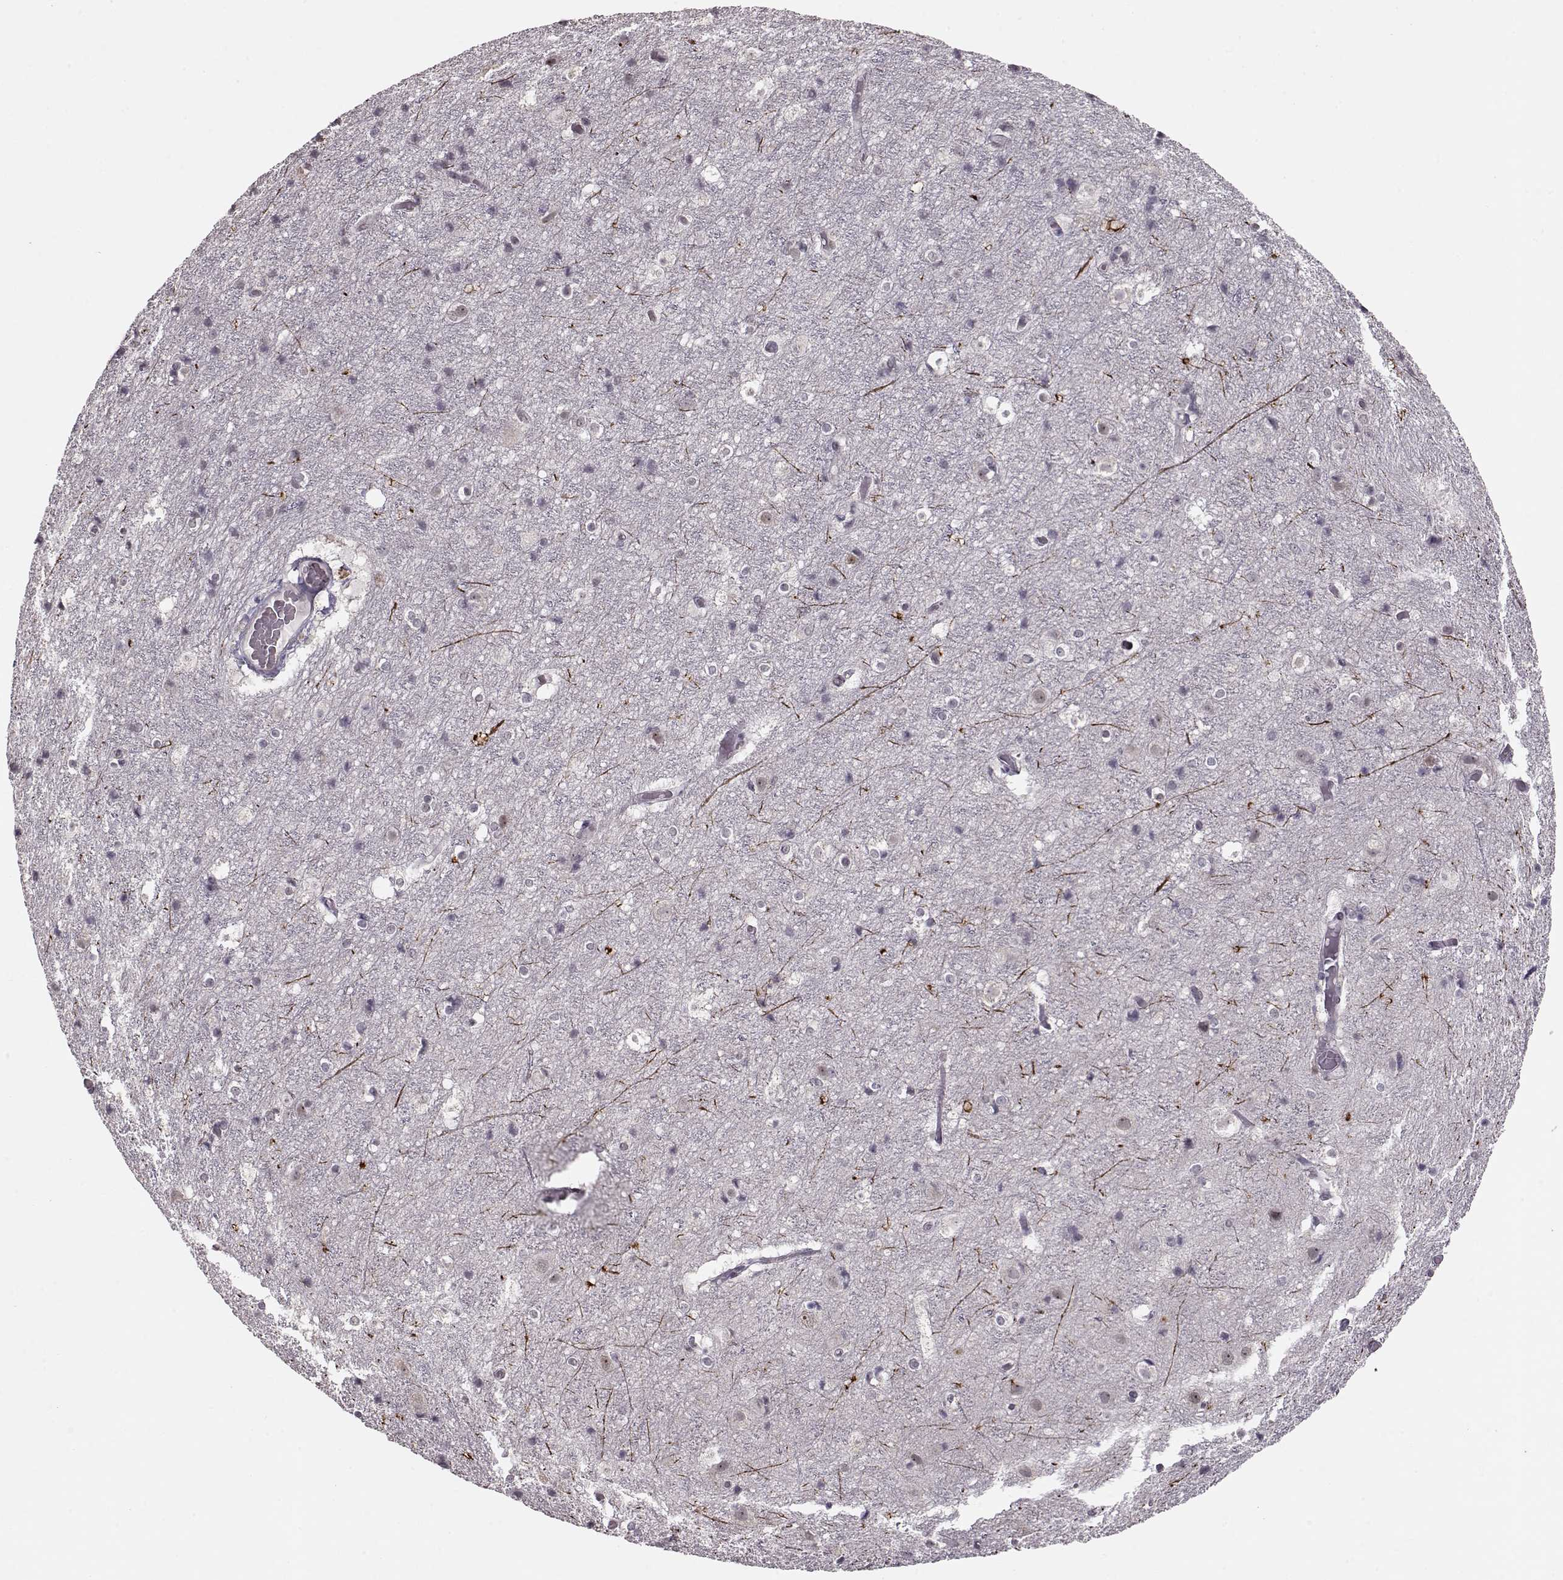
{"staining": {"intensity": "negative", "quantity": "none", "location": "none"}, "tissue": "cerebral cortex", "cell_type": "Endothelial cells", "image_type": "normal", "snomed": [{"axis": "morphology", "description": "Normal tissue, NOS"}, {"axis": "topography", "description": "Cerebral cortex"}], "caption": "DAB immunohistochemical staining of normal human cerebral cortex exhibits no significant expression in endothelial cells.", "gene": "PCP4", "patient": {"sex": "female", "age": 52}}